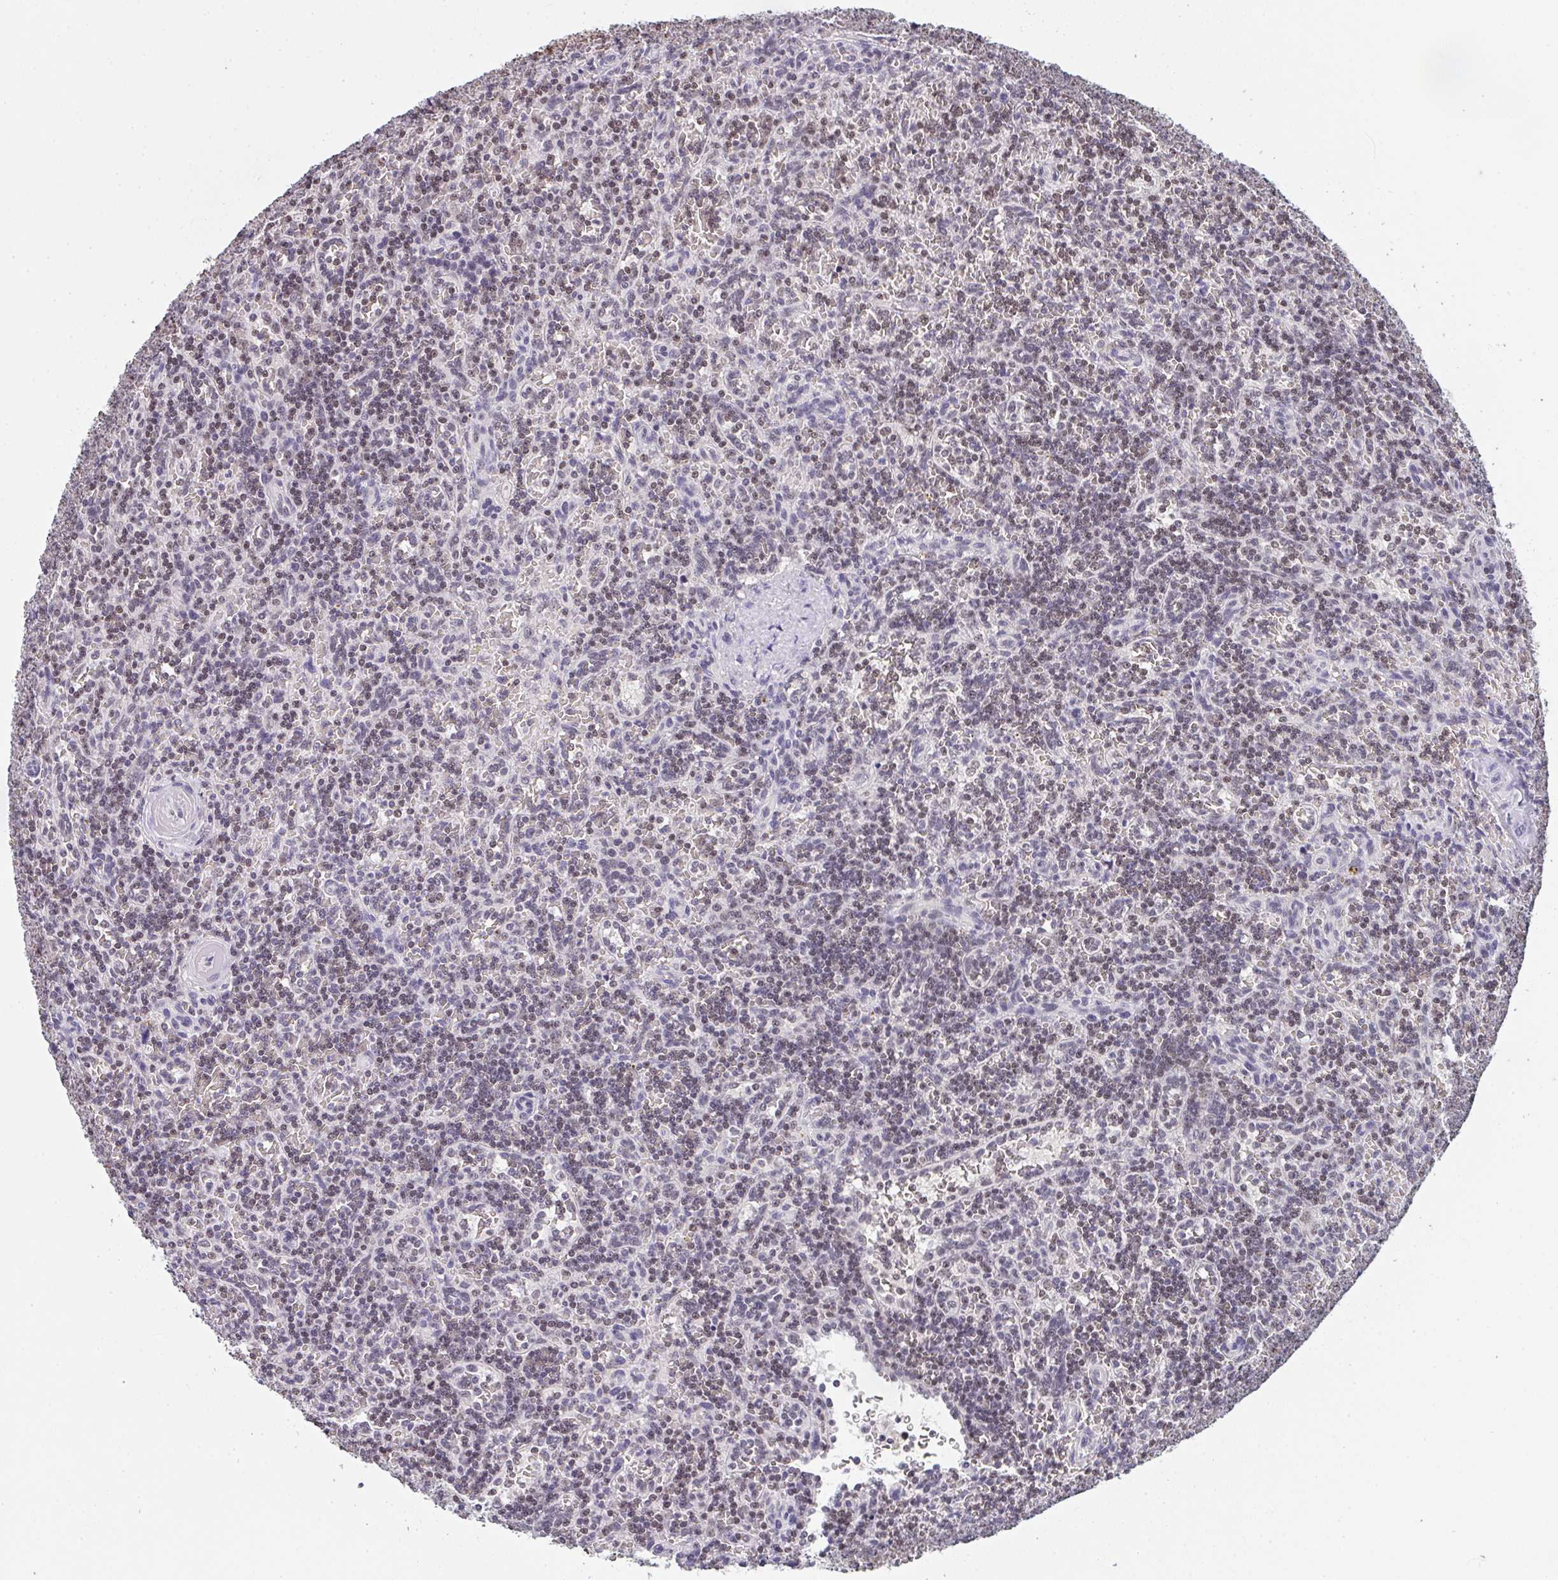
{"staining": {"intensity": "weak", "quantity": "25%-75%", "location": "nuclear"}, "tissue": "lymphoma", "cell_type": "Tumor cells", "image_type": "cancer", "snomed": [{"axis": "morphology", "description": "Malignant lymphoma, non-Hodgkin's type, Low grade"}, {"axis": "topography", "description": "Spleen"}], "caption": "Immunohistochemical staining of lymphoma displays low levels of weak nuclear expression in about 25%-75% of tumor cells. Nuclei are stained in blue.", "gene": "DKC1", "patient": {"sex": "male", "age": 73}}